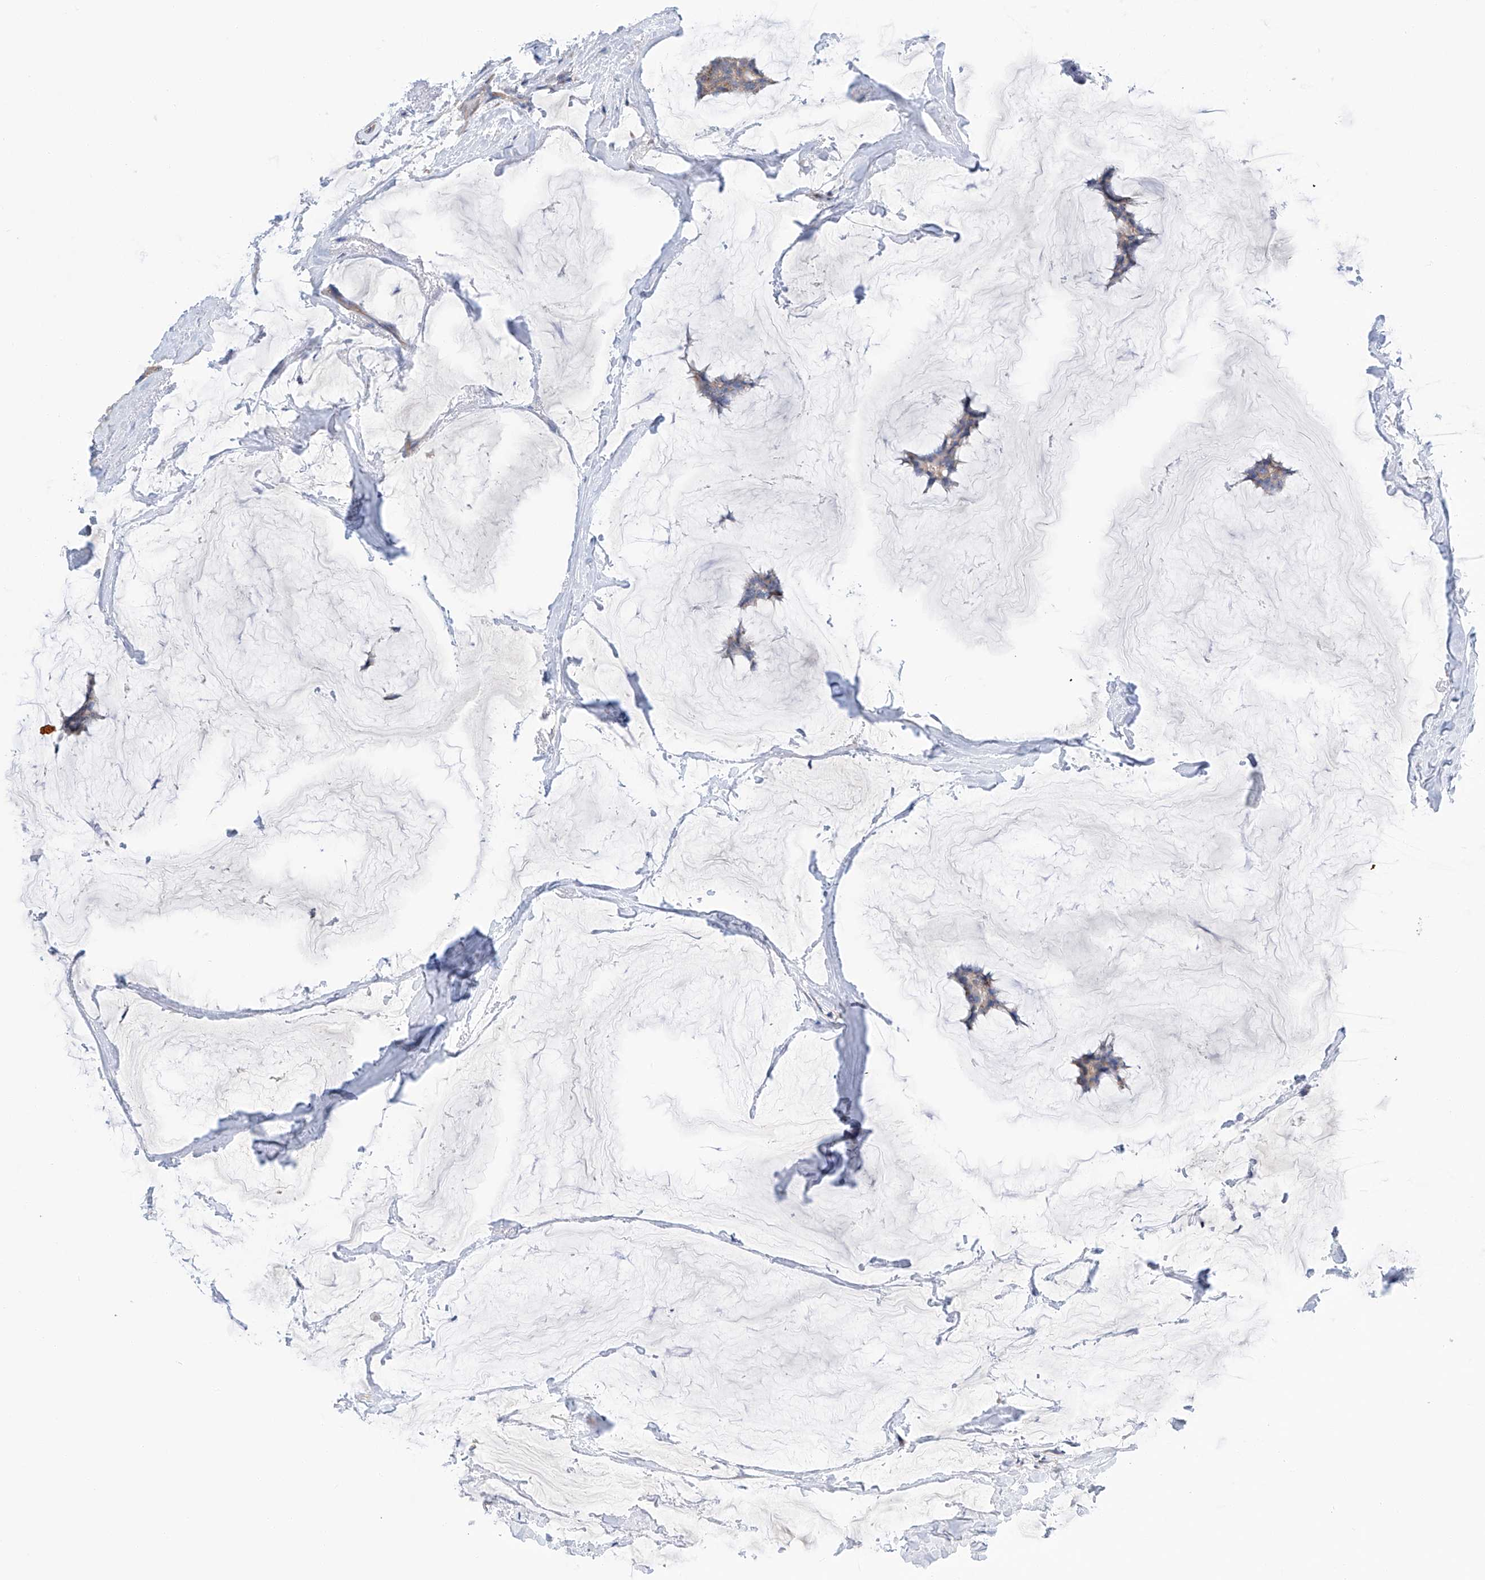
{"staining": {"intensity": "weak", "quantity": "<25%", "location": "cytoplasmic/membranous"}, "tissue": "breast cancer", "cell_type": "Tumor cells", "image_type": "cancer", "snomed": [{"axis": "morphology", "description": "Duct carcinoma"}, {"axis": "topography", "description": "Breast"}], "caption": "Breast cancer (intraductal carcinoma) was stained to show a protein in brown. There is no significant staining in tumor cells. (DAB (3,3'-diaminobenzidine) immunohistochemistry (IHC) with hematoxylin counter stain).", "gene": "SLC22A7", "patient": {"sex": "female", "age": 93}}